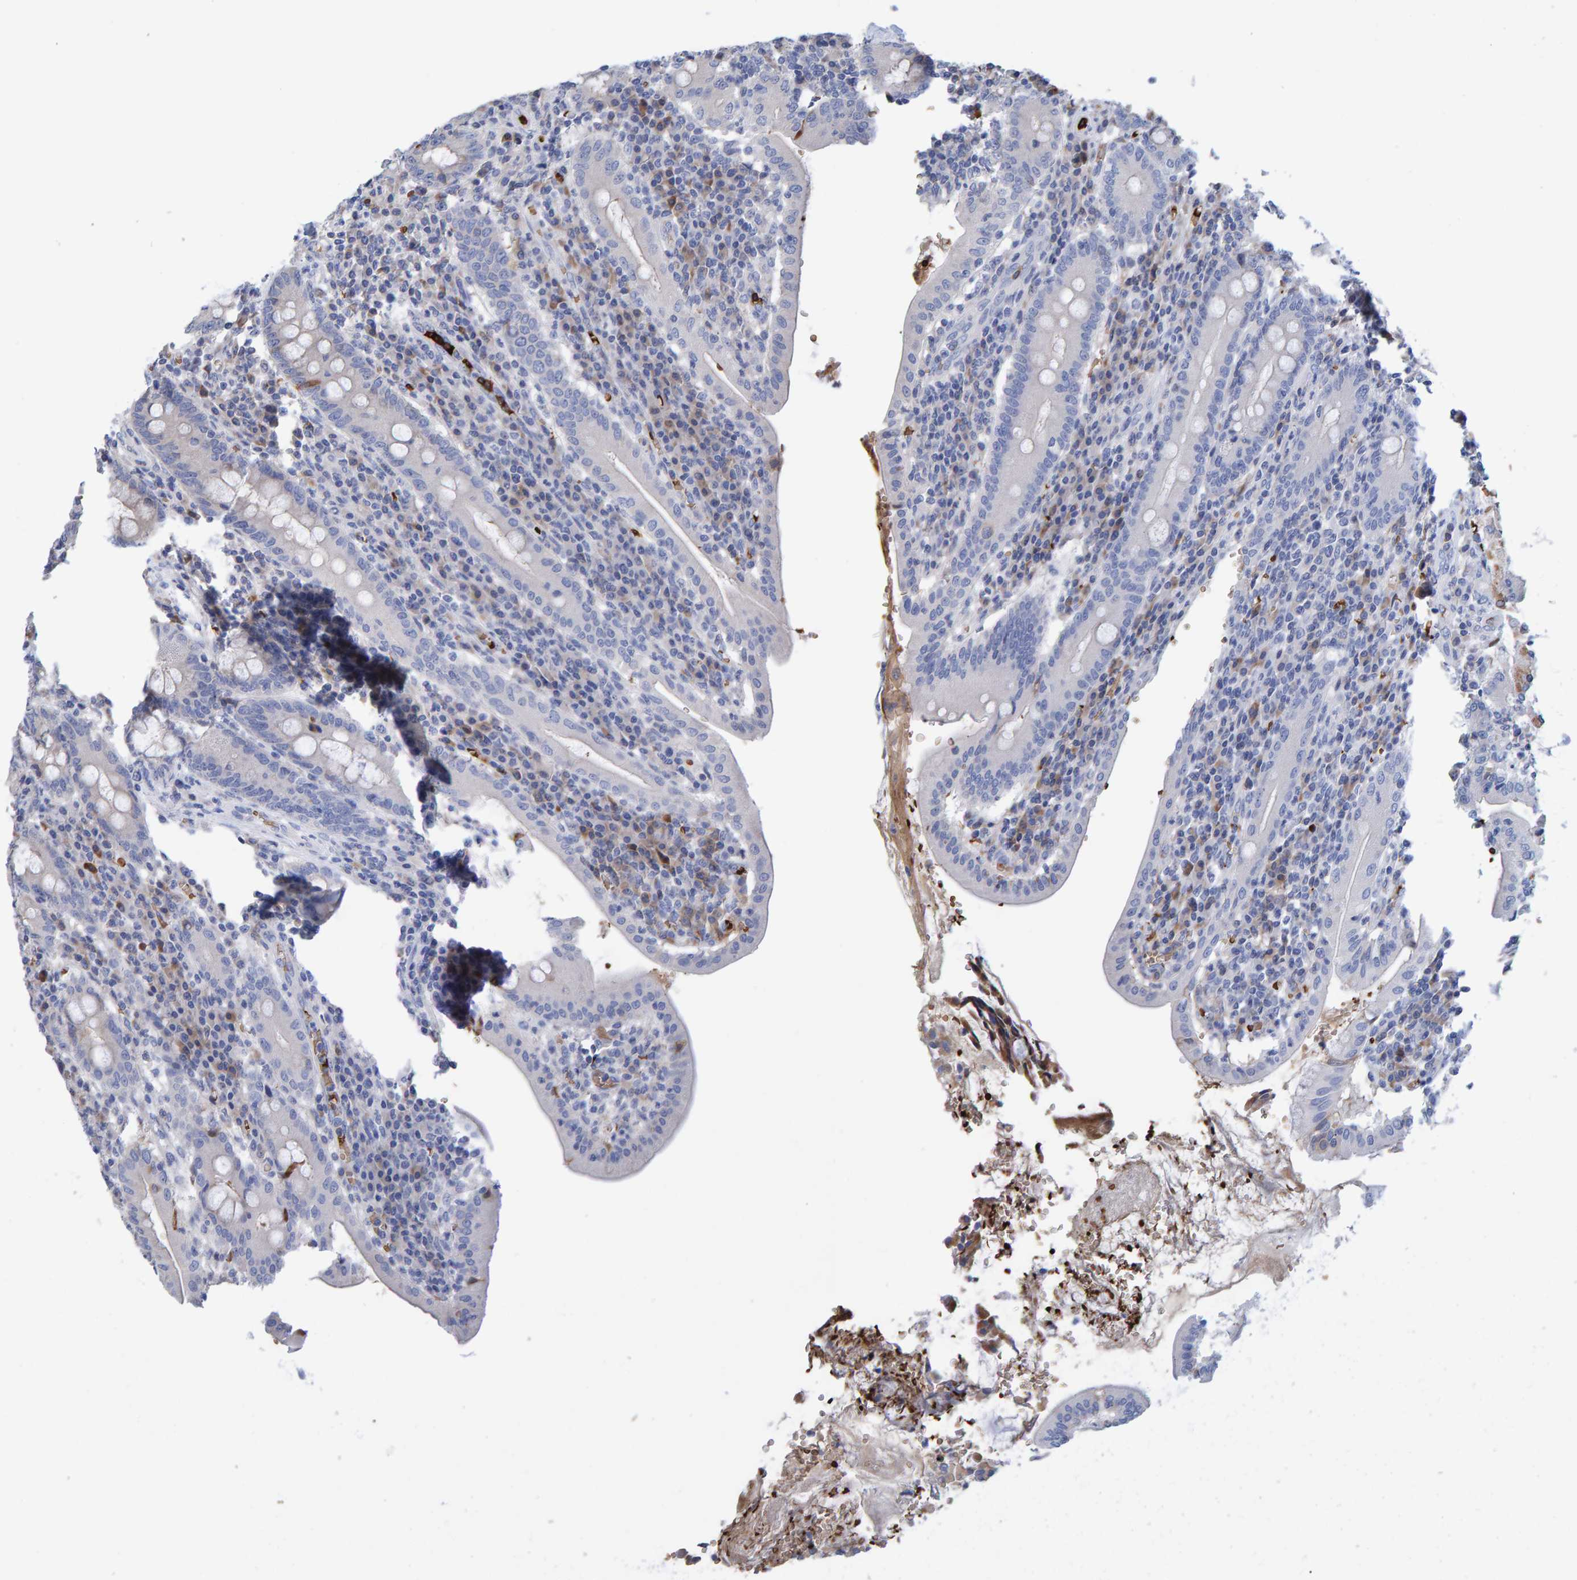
{"staining": {"intensity": "weak", "quantity": "25%-75%", "location": "cytoplasmic/membranous"}, "tissue": "duodenum", "cell_type": "Glandular cells", "image_type": "normal", "snomed": [{"axis": "morphology", "description": "Normal tissue, NOS"}, {"axis": "morphology", "description": "Adenocarcinoma, NOS"}, {"axis": "topography", "description": "Pancreas"}, {"axis": "topography", "description": "Duodenum"}], "caption": "Weak cytoplasmic/membranous protein expression is seen in about 25%-75% of glandular cells in duodenum.", "gene": "VPS9D1", "patient": {"sex": "male", "age": 50}}